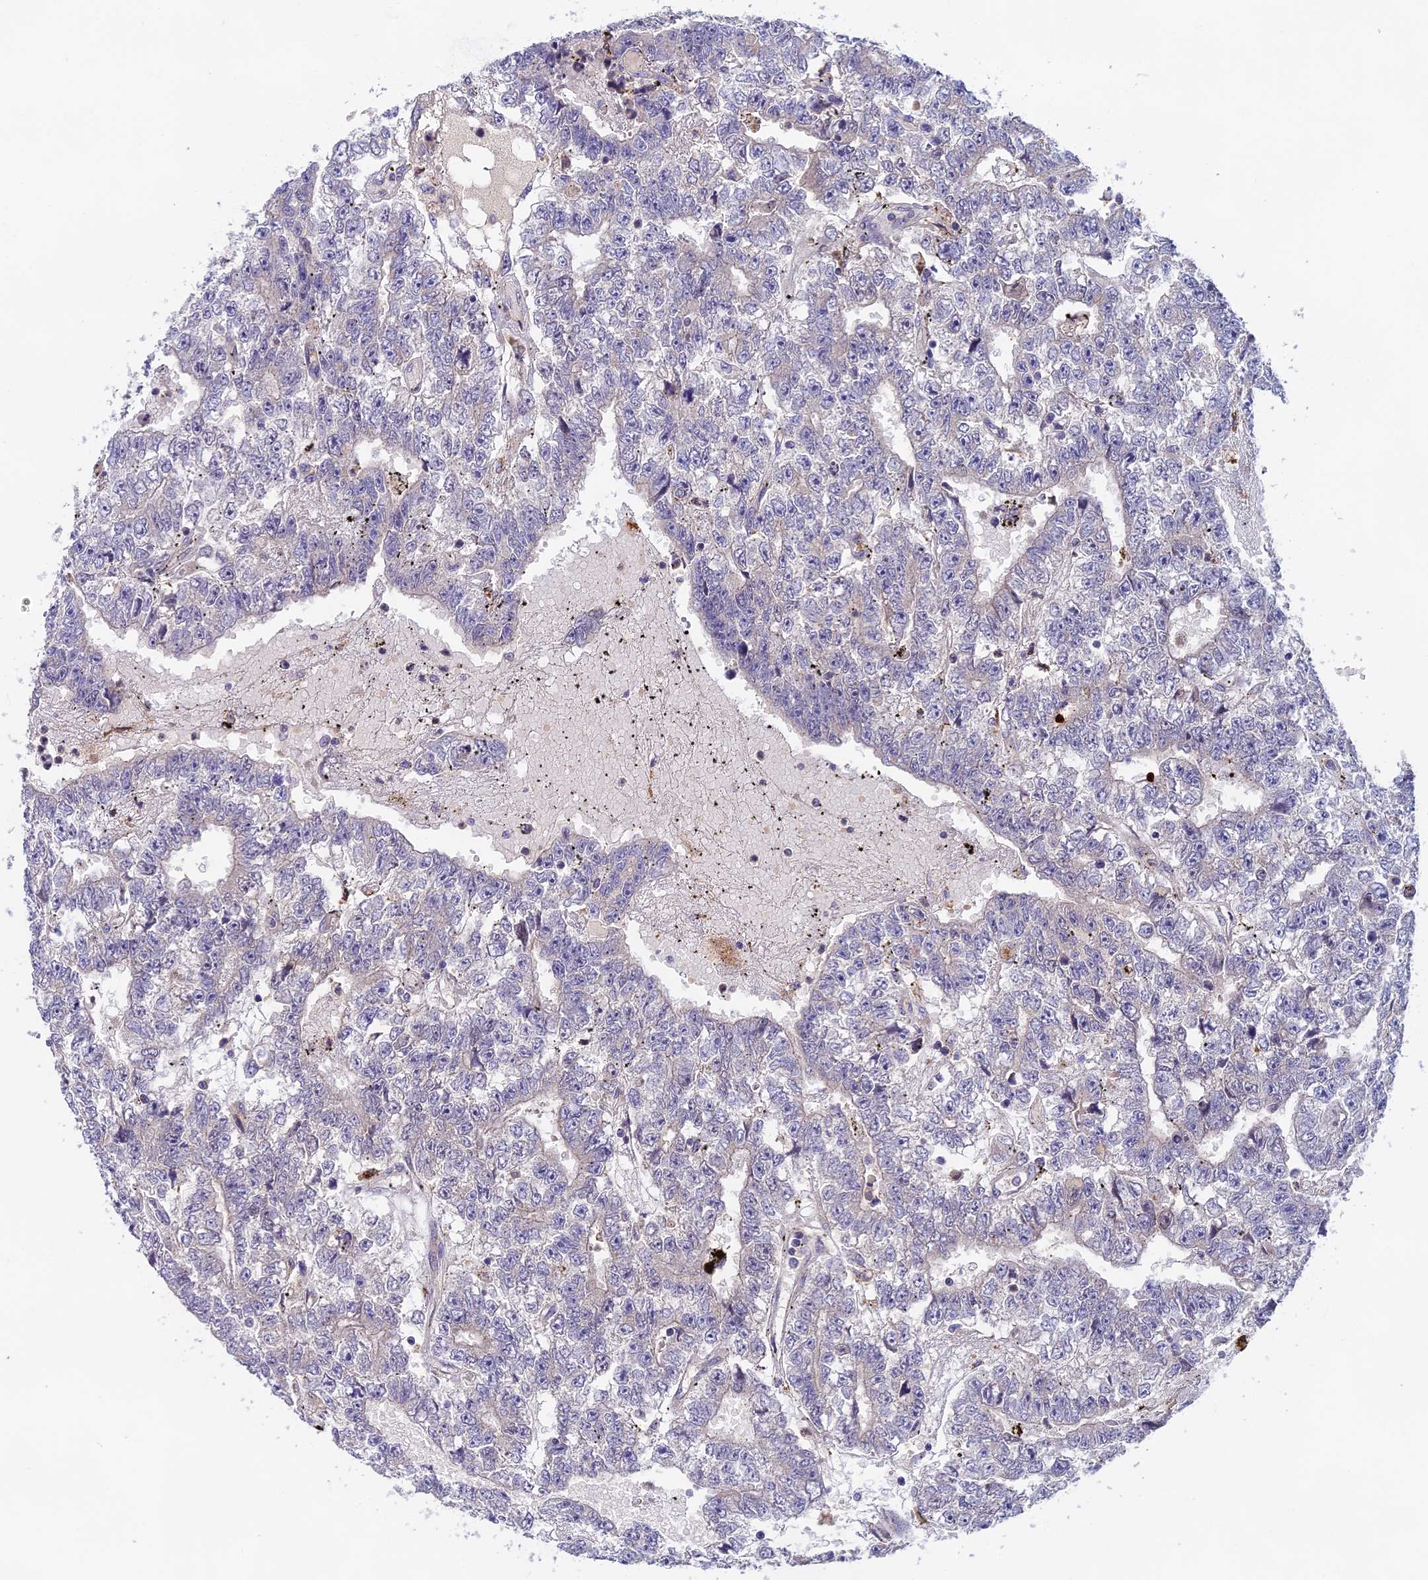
{"staining": {"intensity": "negative", "quantity": "none", "location": "none"}, "tissue": "testis cancer", "cell_type": "Tumor cells", "image_type": "cancer", "snomed": [{"axis": "morphology", "description": "Carcinoma, Embryonal, NOS"}, {"axis": "topography", "description": "Testis"}], "caption": "Immunohistochemical staining of testis cancer demonstrates no significant positivity in tumor cells.", "gene": "SEMA7A", "patient": {"sex": "male", "age": 25}}